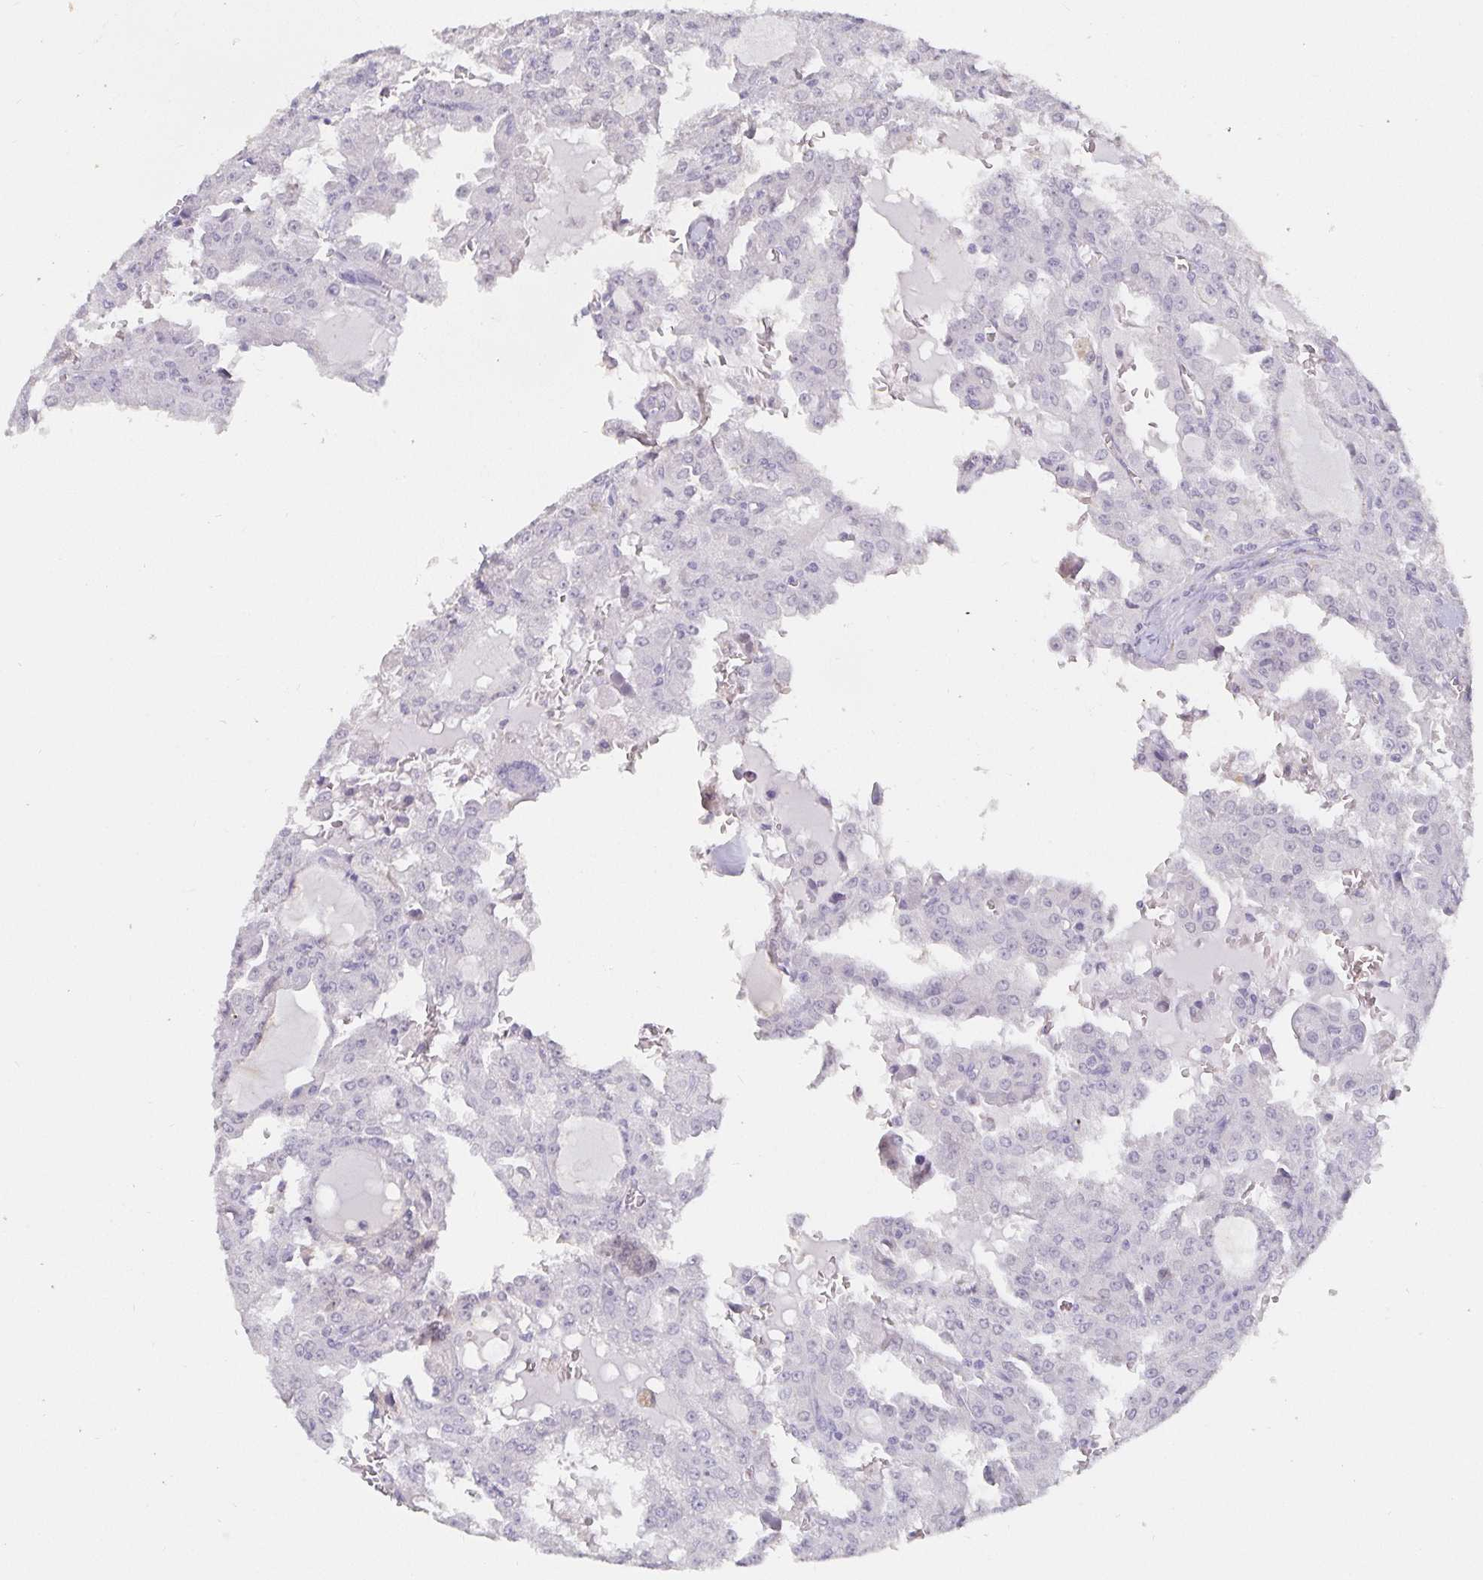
{"staining": {"intensity": "negative", "quantity": "none", "location": "none"}, "tissue": "head and neck cancer", "cell_type": "Tumor cells", "image_type": "cancer", "snomed": [{"axis": "morphology", "description": "Adenocarcinoma, NOS"}, {"axis": "topography", "description": "Head-Neck"}], "caption": "A micrograph of human head and neck cancer is negative for staining in tumor cells.", "gene": "PDX1", "patient": {"sex": "male", "age": 64}}